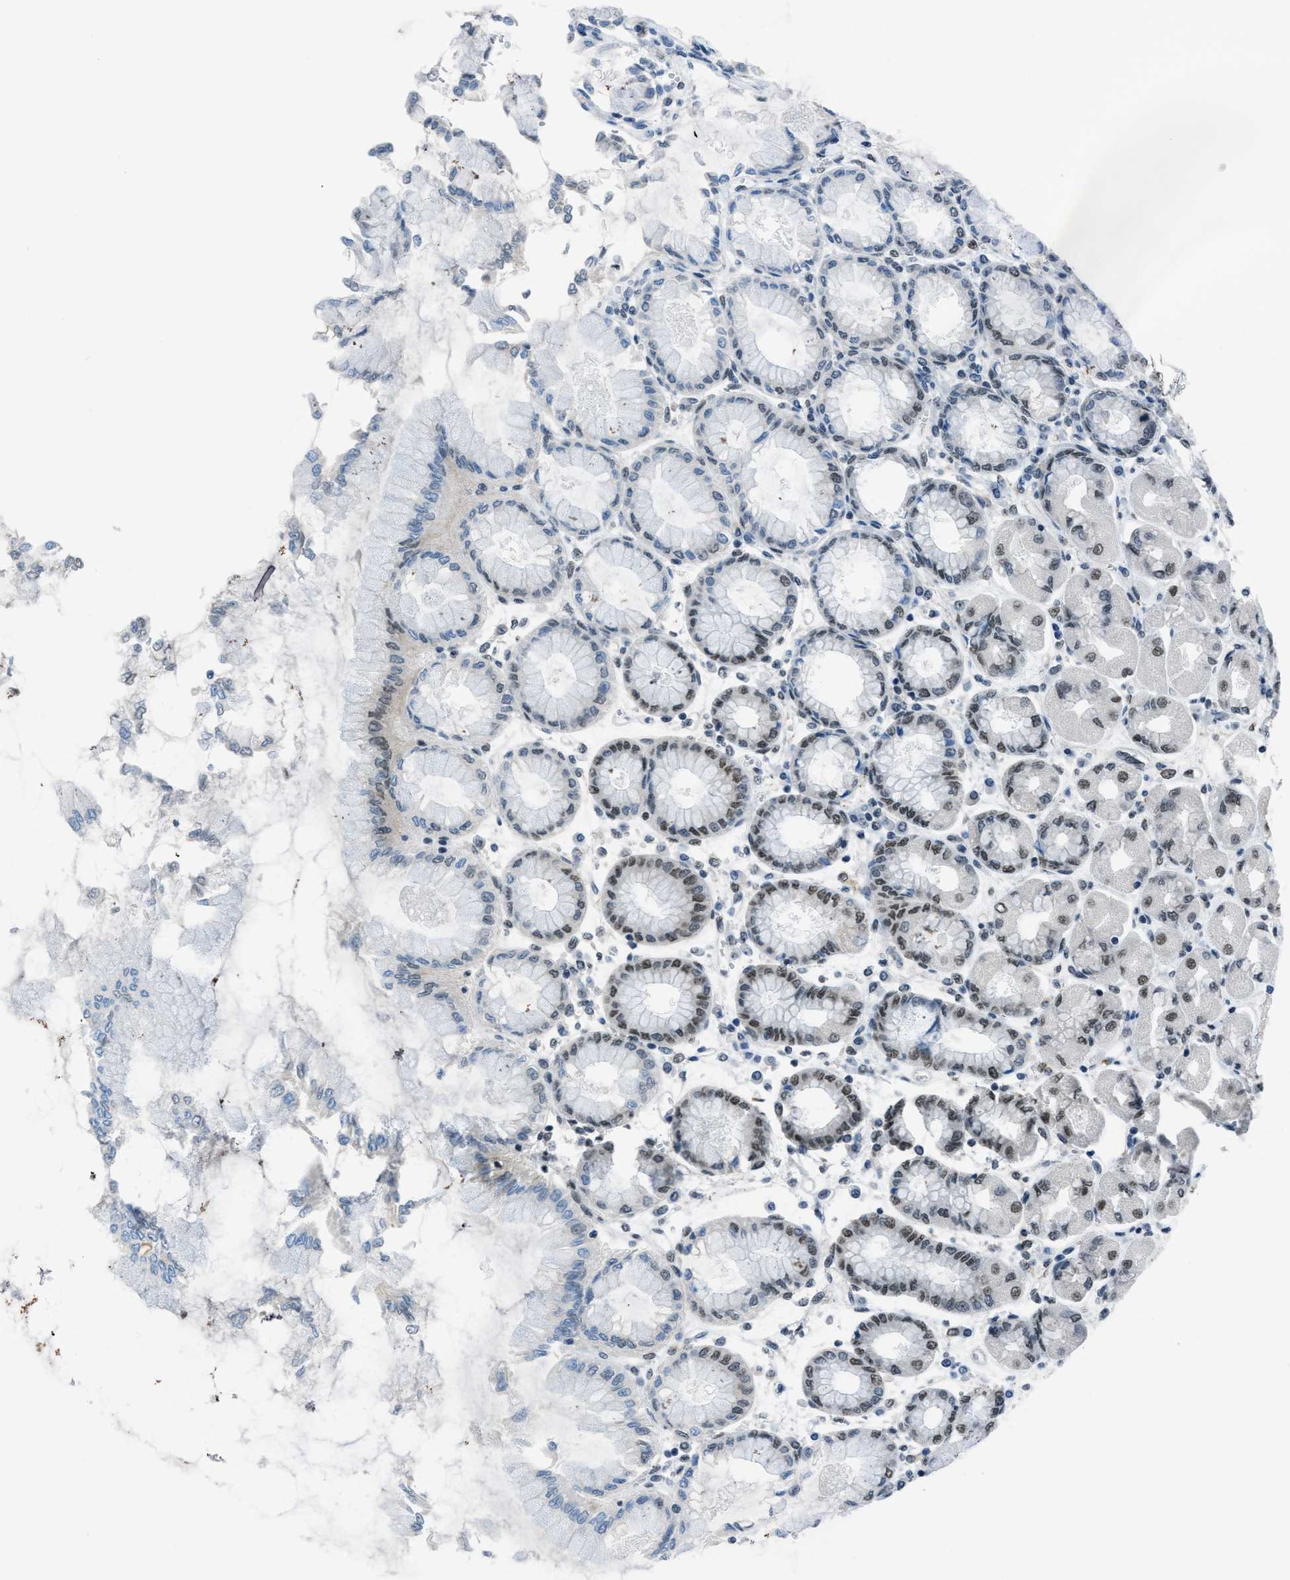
{"staining": {"intensity": "strong", "quantity": ">75%", "location": "nuclear"}, "tissue": "stomach", "cell_type": "Glandular cells", "image_type": "normal", "snomed": [{"axis": "morphology", "description": "Normal tissue, NOS"}, {"axis": "topography", "description": "Stomach, upper"}], "caption": "About >75% of glandular cells in unremarkable human stomach display strong nuclear protein positivity as visualized by brown immunohistochemical staining.", "gene": "GATAD2B", "patient": {"sex": "female", "age": 56}}